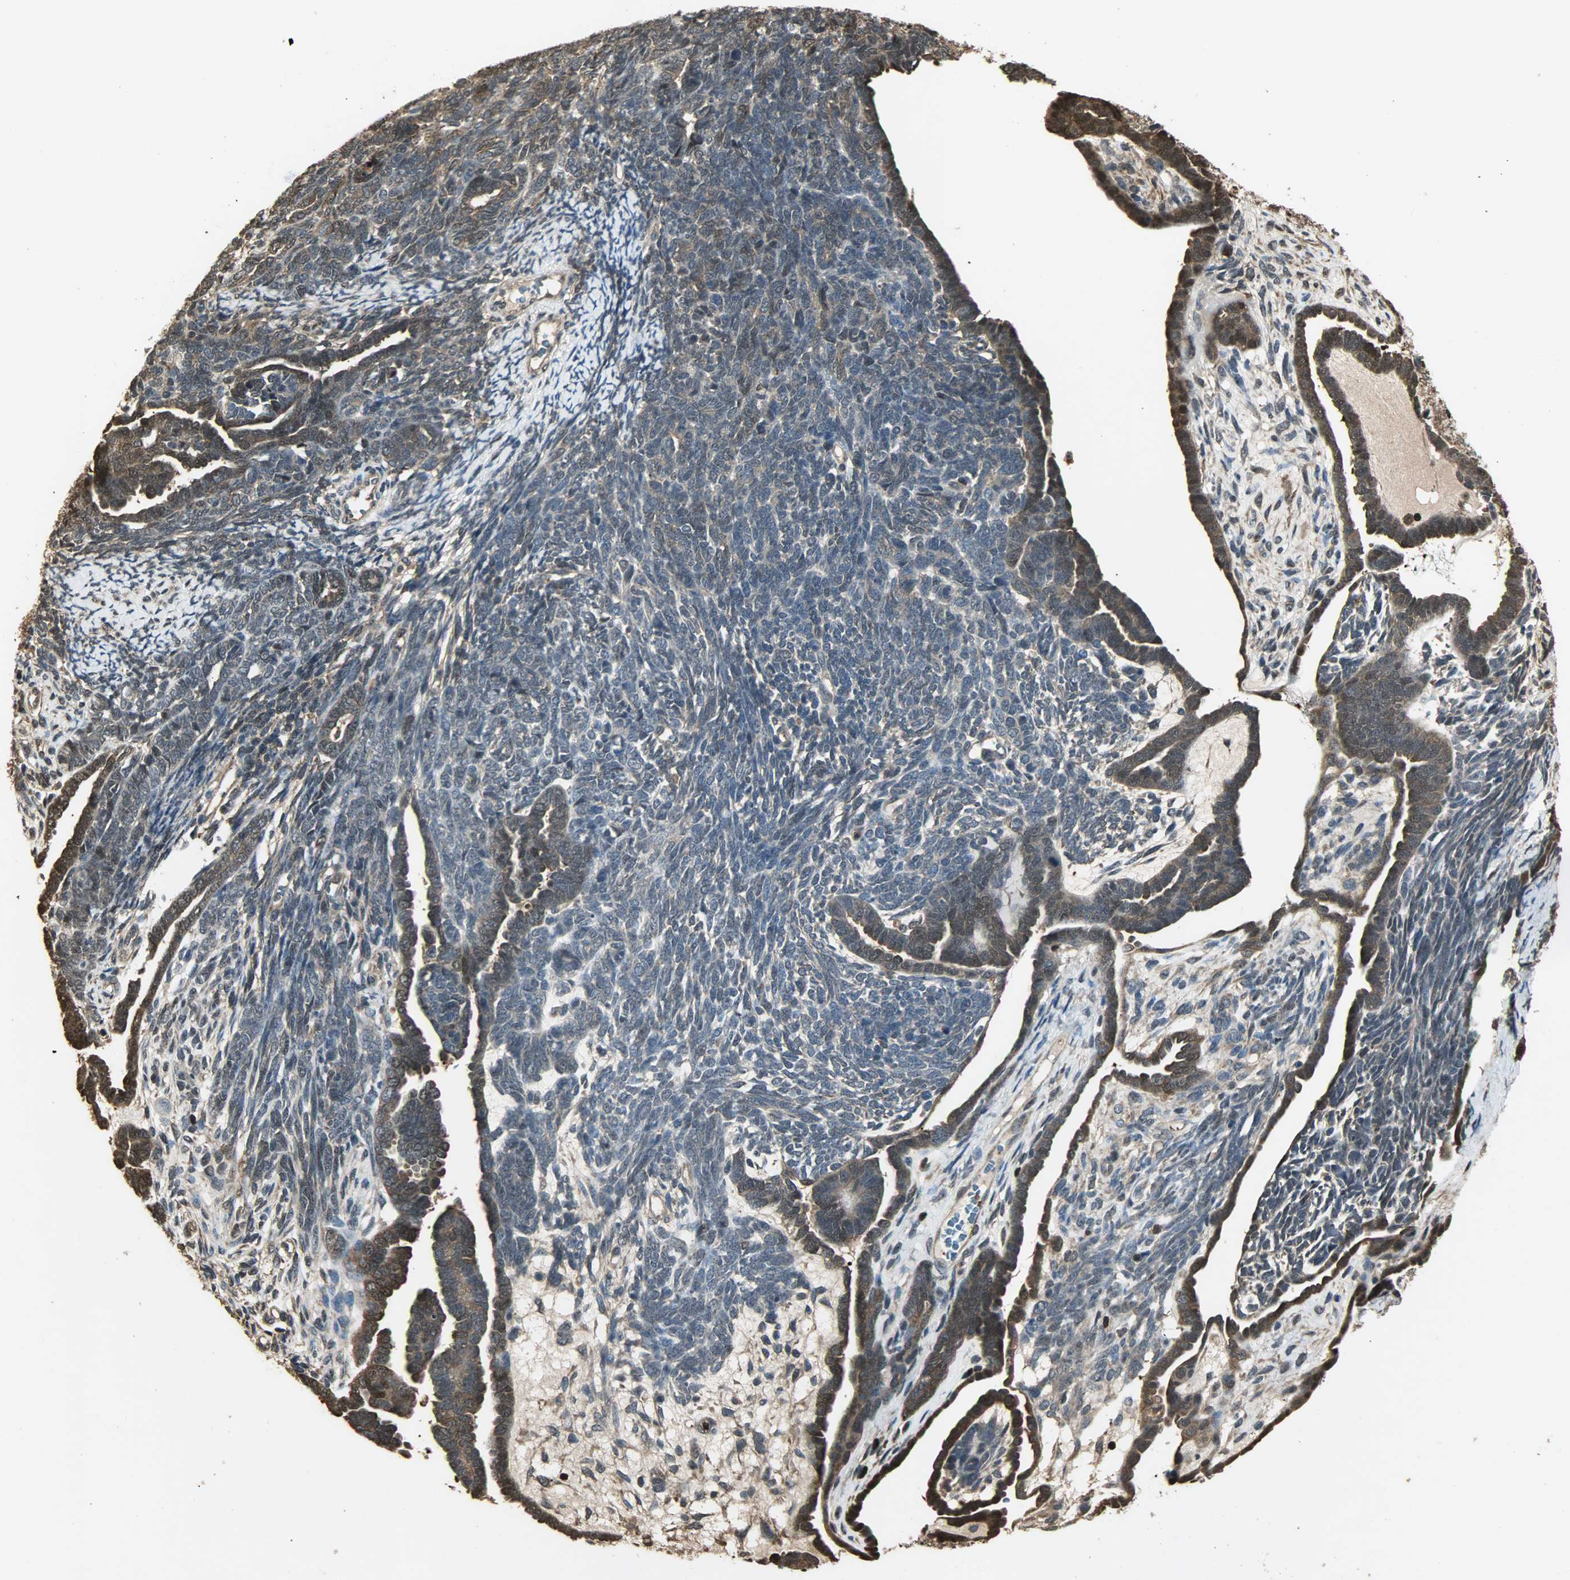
{"staining": {"intensity": "strong", "quantity": "25%-75%", "location": "cytoplasmic/membranous,nuclear"}, "tissue": "endometrial cancer", "cell_type": "Tumor cells", "image_type": "cancer", "snomed": [{"axis": "morphology", "description": "Neoplasm, malignant, NOS"}, {"axis": "topography", "description": "Endometrium"}], "caption": "A photomicrograph of malignant neoplasm (endometrial) stained for a protein displays strong cytoplasmic/membranous and nuclear brown staining in tumor cells.", "gene": "YWHAZ", "patient": {"sex": "female", "age": 74}}